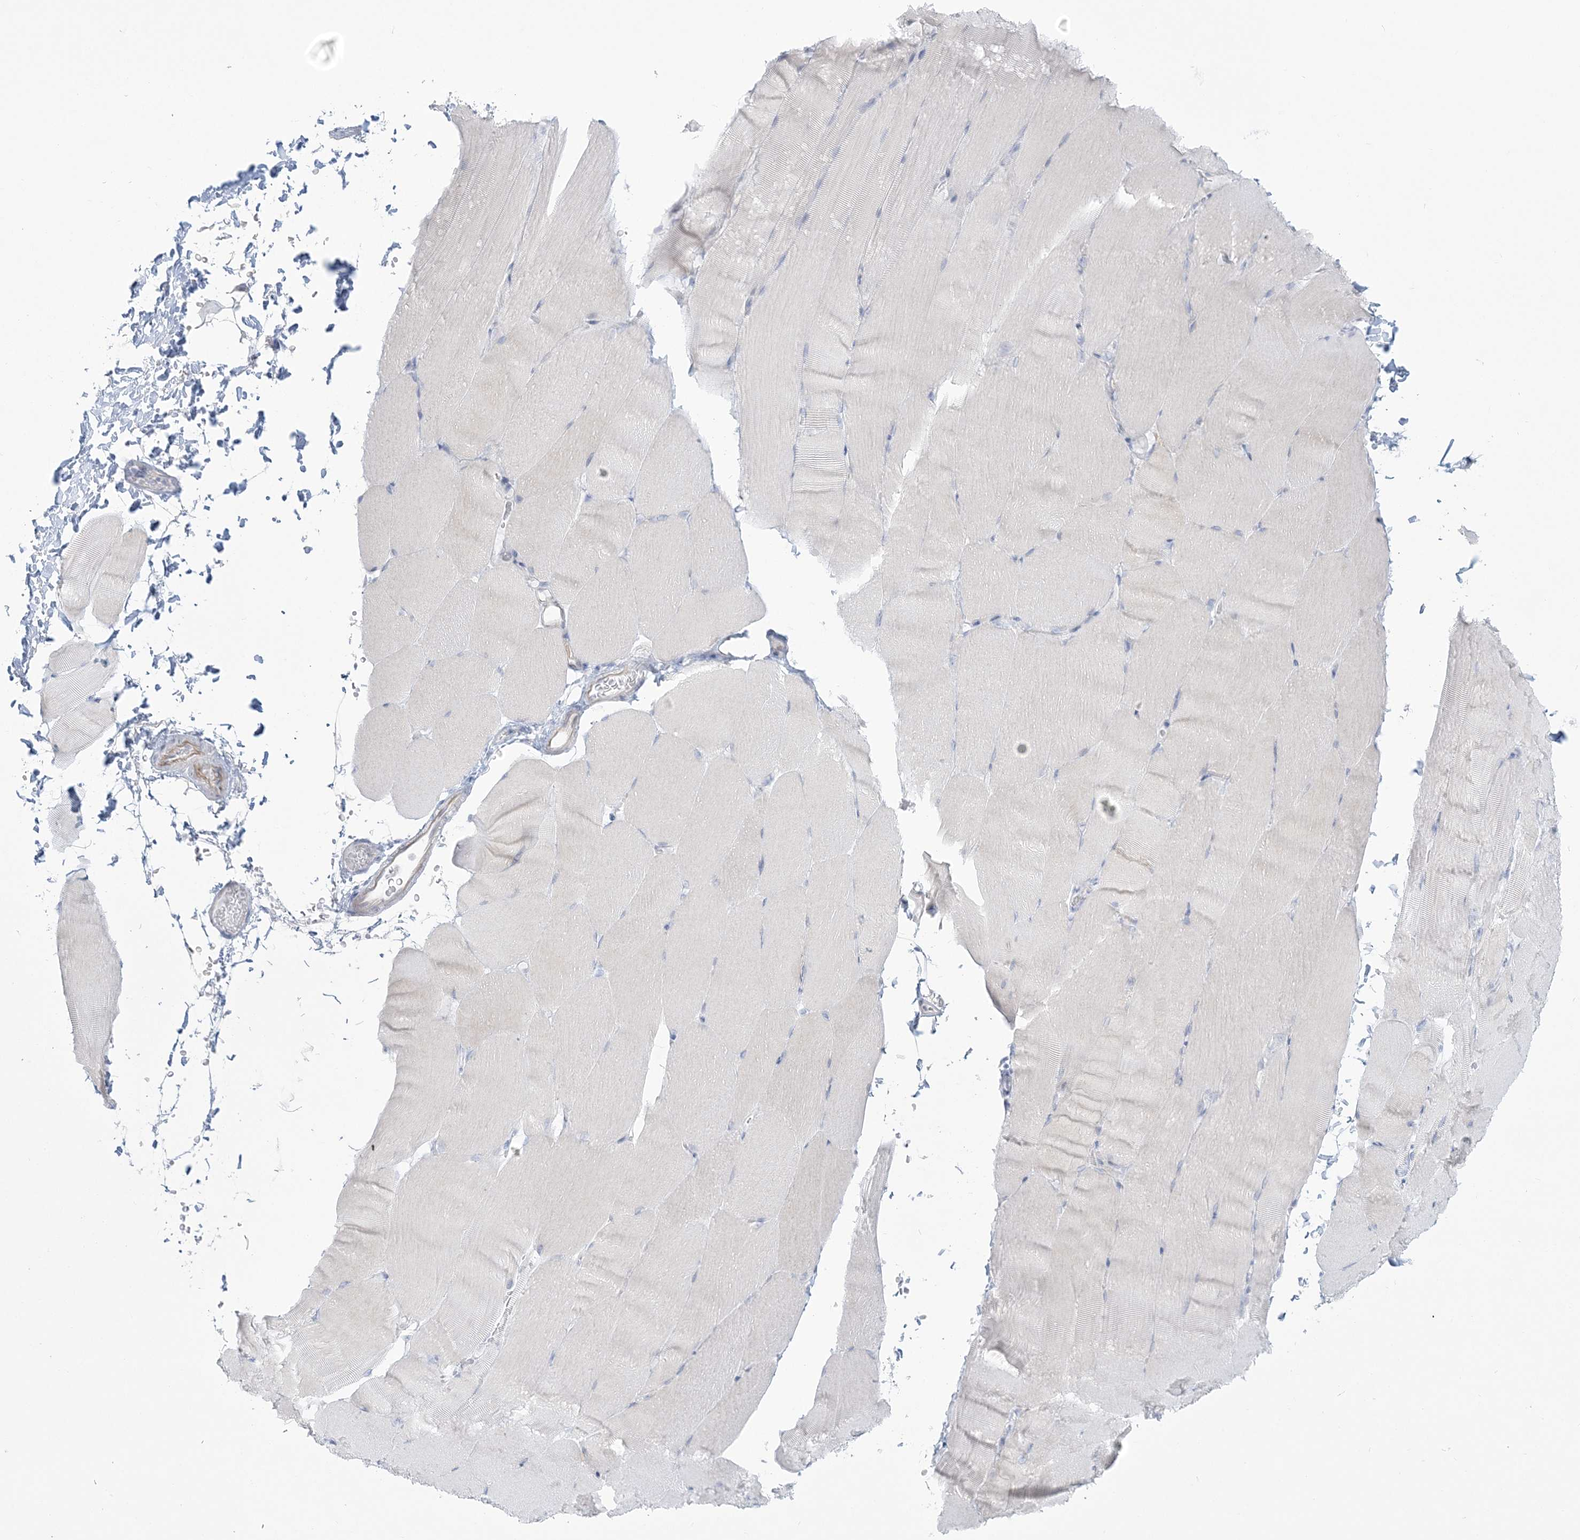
{"staining": {"intensity": "negative", "quantity": "none", "location": "none"}, "tissue": "skeletal muscle", "cell_type": "Myocytes", "image_type": "normal", "snomed": [{"axis": "morphology", "description": "Normal tissue, NOS"}, {"axis": "topography", "description": "Skeletal muscle"}, {"axis": "topography", "description": "Parathyroid gland"}], "caption": "DAB (3,3'-diaminobenzidine) immunohistochemical staining of benign skeletal muscle displays no significant staining in myocytes. (DAB immunohistochemistry (IHC) visualized using brightfield microscopy, high magnification).", "gene": "ADGB", "patient": {"sex": "female", "age": 37}}